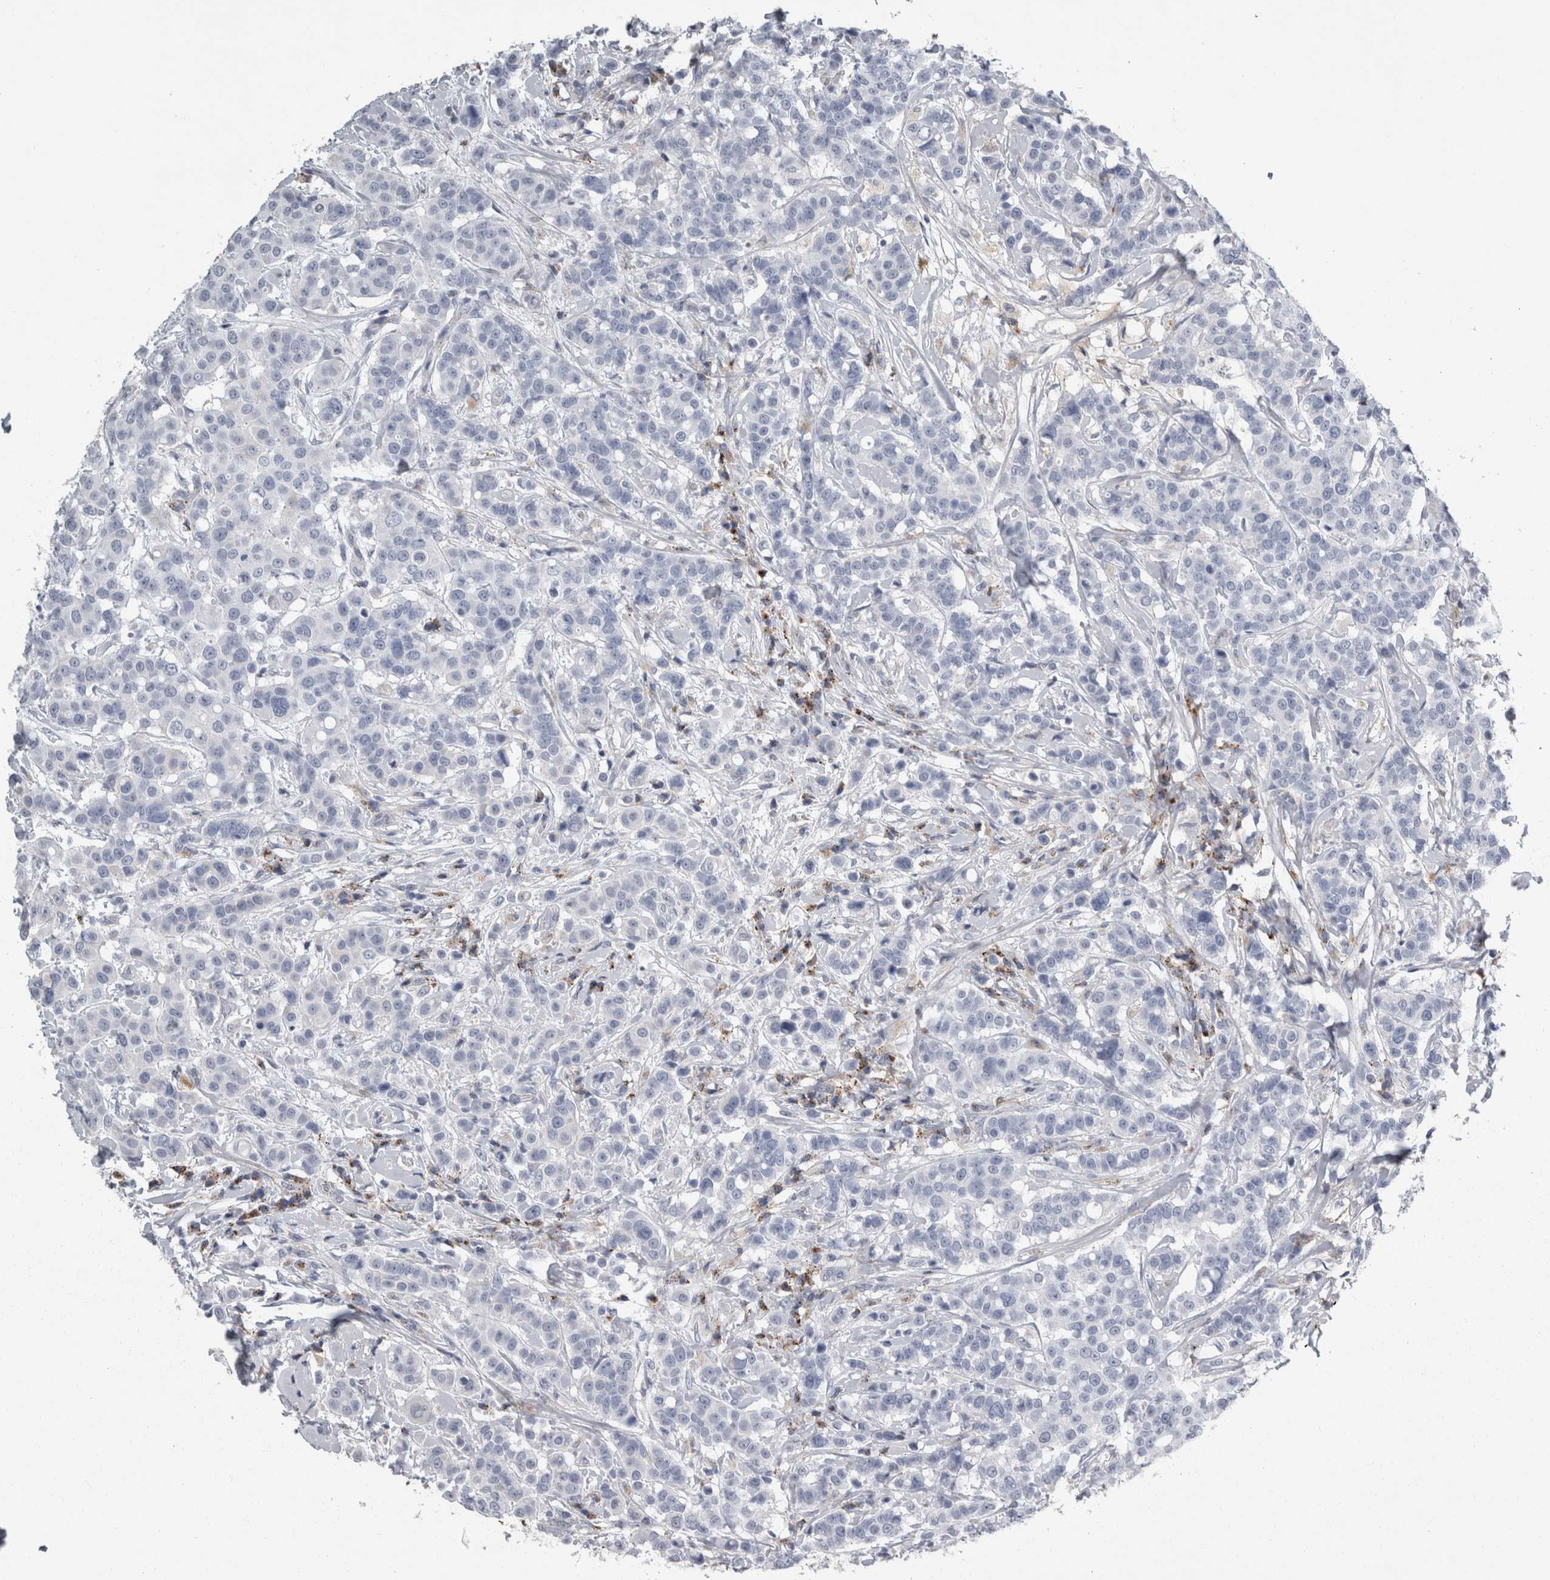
{"staining": {"intensity": "negative", "quantity": "none", "location": "none"}, "tissue": "breast cancer", "cell_type": "Tumor cells", "image_type": "cancer", "snomed": [{"axis": "morphology", "description": "Duct carcinoma"}, {"axis": "topography", "description": "Breast"}], "caption": "Image shows no significant protein positivity in tumor cells of breast infiltrating ductal carcinoma. The staining is performed using DAB brown chromogen with nuclei counter-stained in using hematoxylin.", "gene": "DPP7", "patient": {"sex": "female", "age": 27}}